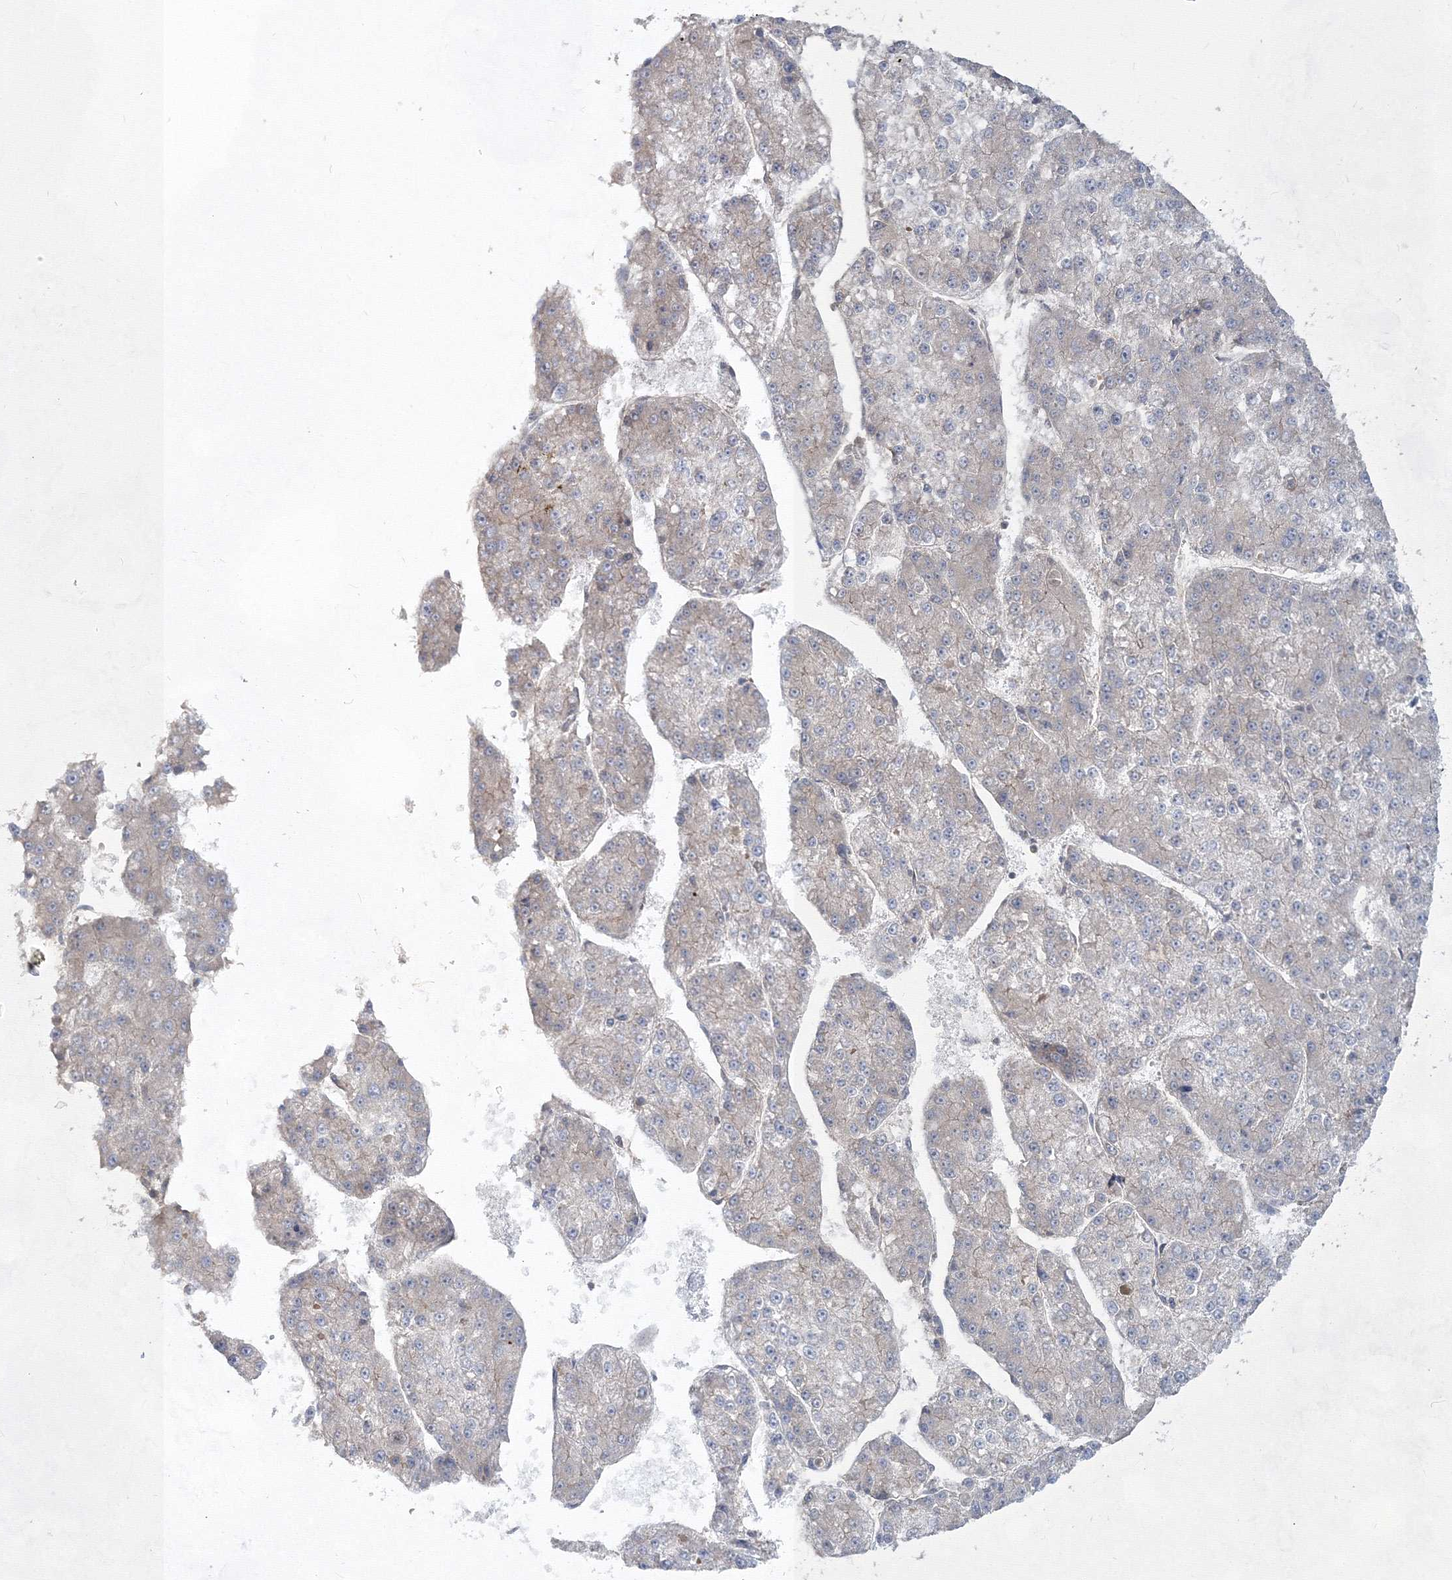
{"staining": {"intensity": "negative", "quantity": "none", "location": "none"}, "tissue": "liver cancer", "cell_type": "Tumor cells", "image_type": "cancer", "snomed": [{"axis": "morphology", "description": "Carcinoma, Hepatocellular, NOS"}, {"axis": "topography", "description": "Liver"}], "caption": "Hepatocellular carcinoma (liver) stained for a protein using IHC exhibits no positivity tumor cells.", "gene": "EXOC6", "patient": {"sex": "female", "age": 73}}